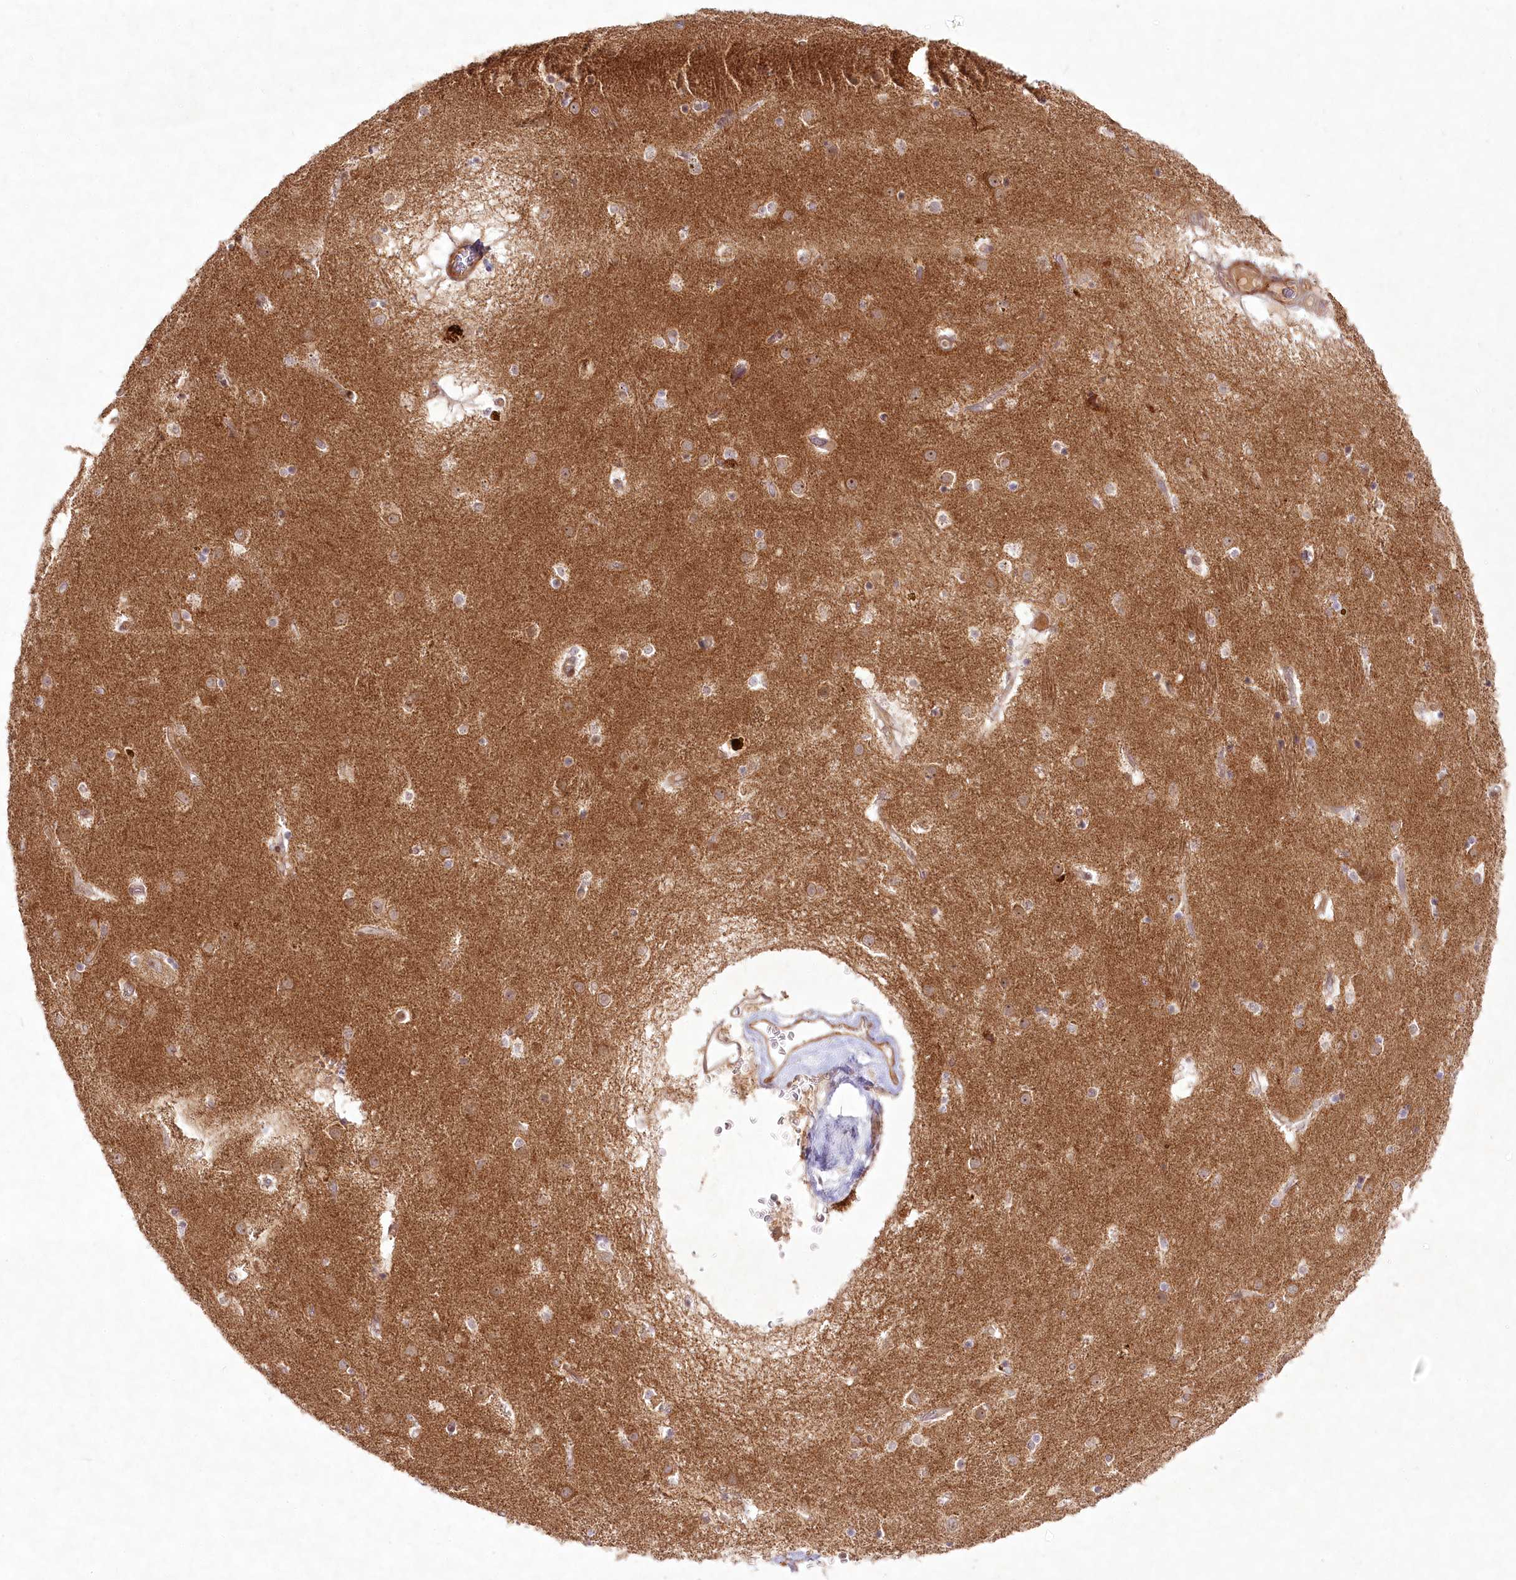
{"staining": {"intensity": "weak", "quantity": "<25%", "location": "cytoplasmic/membranous"}, "tissue": "caudate", "cell_type": "Glial cells", "image_type": "normal", "snomed": [{"axis": "morphology", "description": "Normal tissue, NOS"}, {"axis": "topography", "description": "Lateral ventricle wall"}], "caption": "Immunohistochemical staining of unremarkable human caudate displays no significant staining in glial cells.", "gene": "SH2D3A", "patient": {"sex": "male", "age": 70}}